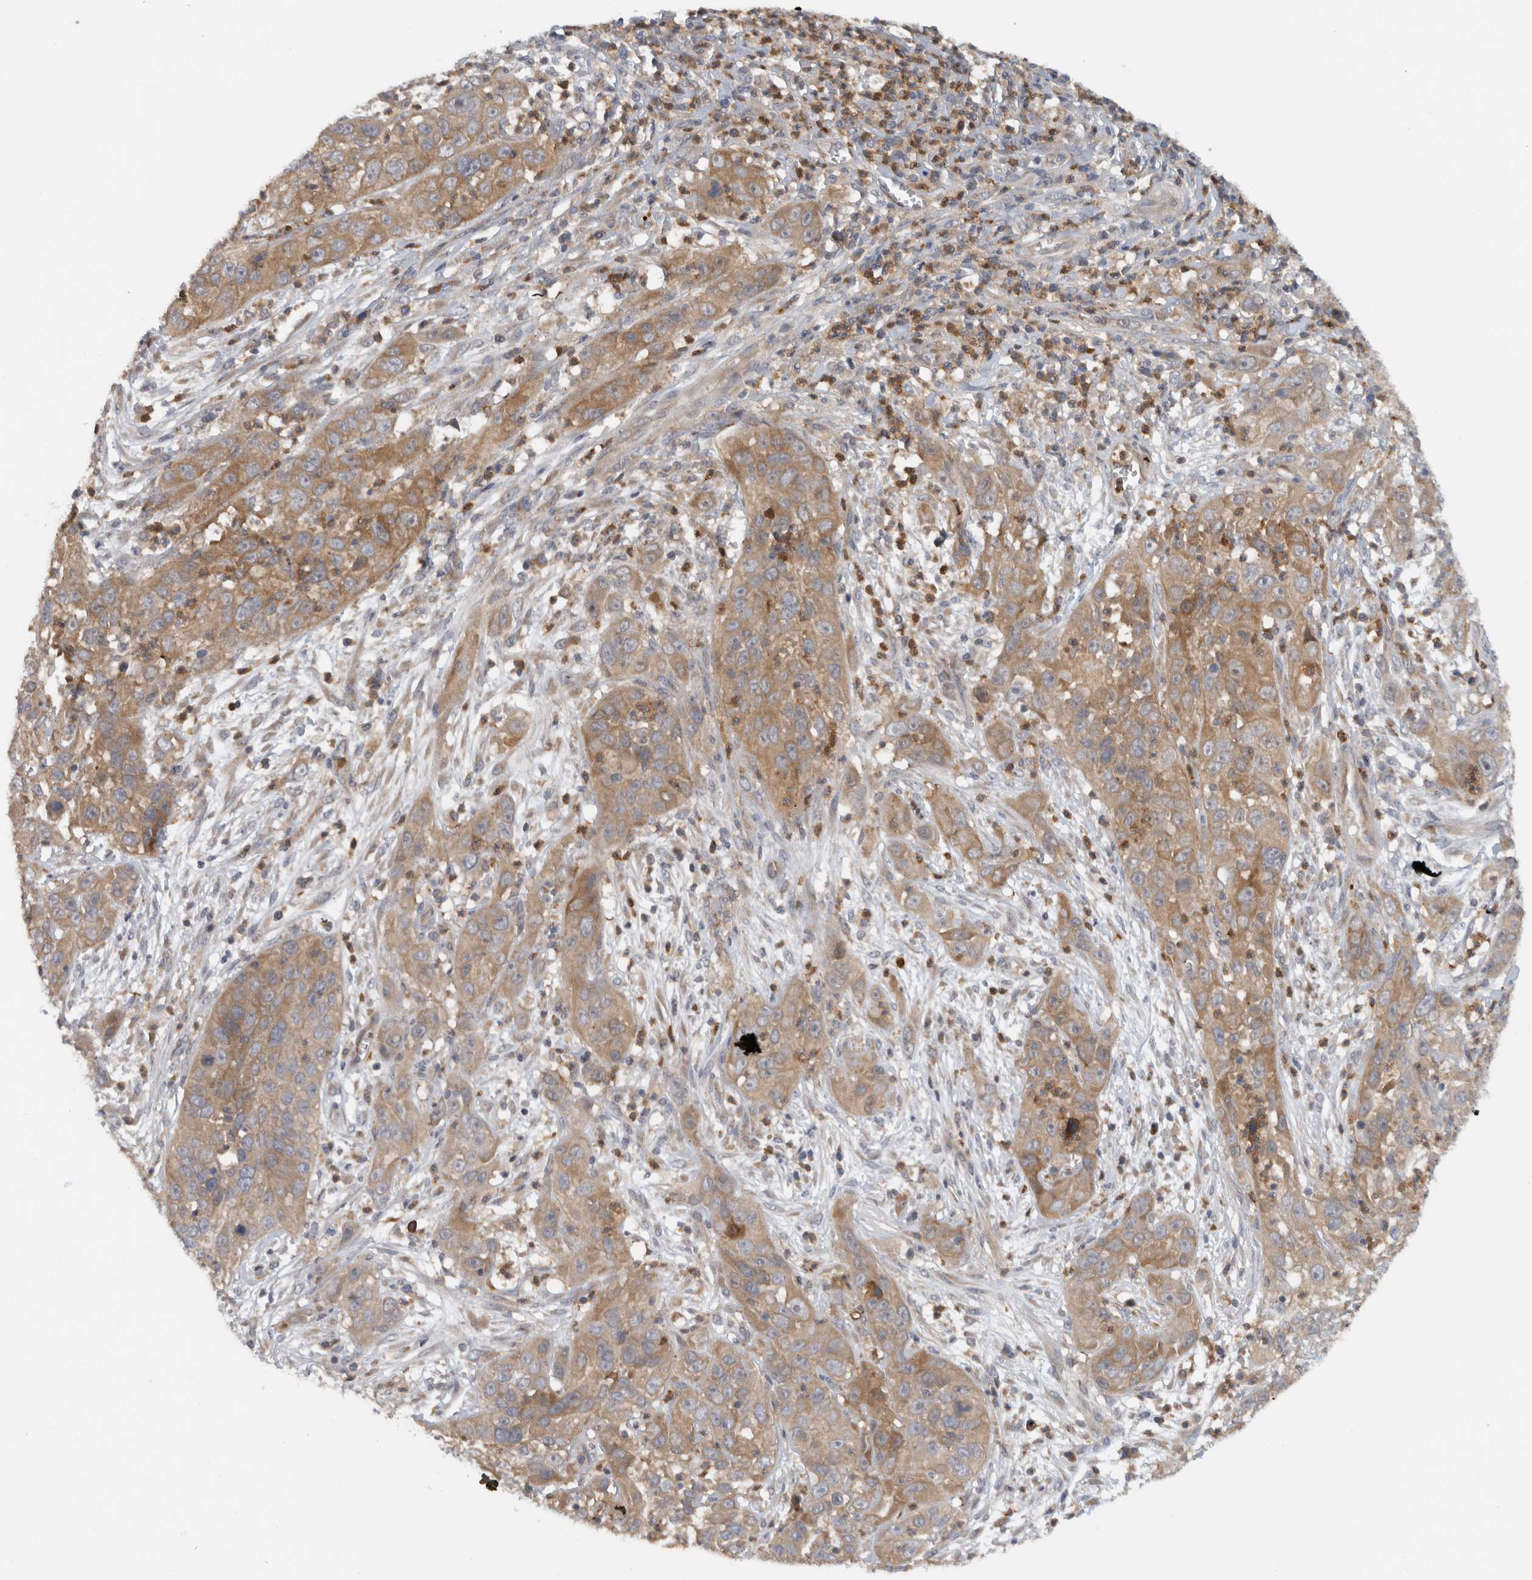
{"staining": {"intensity": "moderate", "quantity": ">75%", "location": "cytoplasmic/membranous"}, "tissue": "cervical cancer", "cell_type": "Tumor cells", "image_type": "cancer", "snomed": [{"axis": "morphology", "description": "Squamous cell carcinoma, NOS"}, {"axis": "topography", "description": "Cervix"}], "caption": "Human cervical cancer (squamous cell carcinoma) stained for a protein (brown) displays moderate cytoplasmic/membranous positive positivity in approximately >75% of tumor cells.", "gene": "VEPH1", "patient": {"sex": "female", "age": 32}}